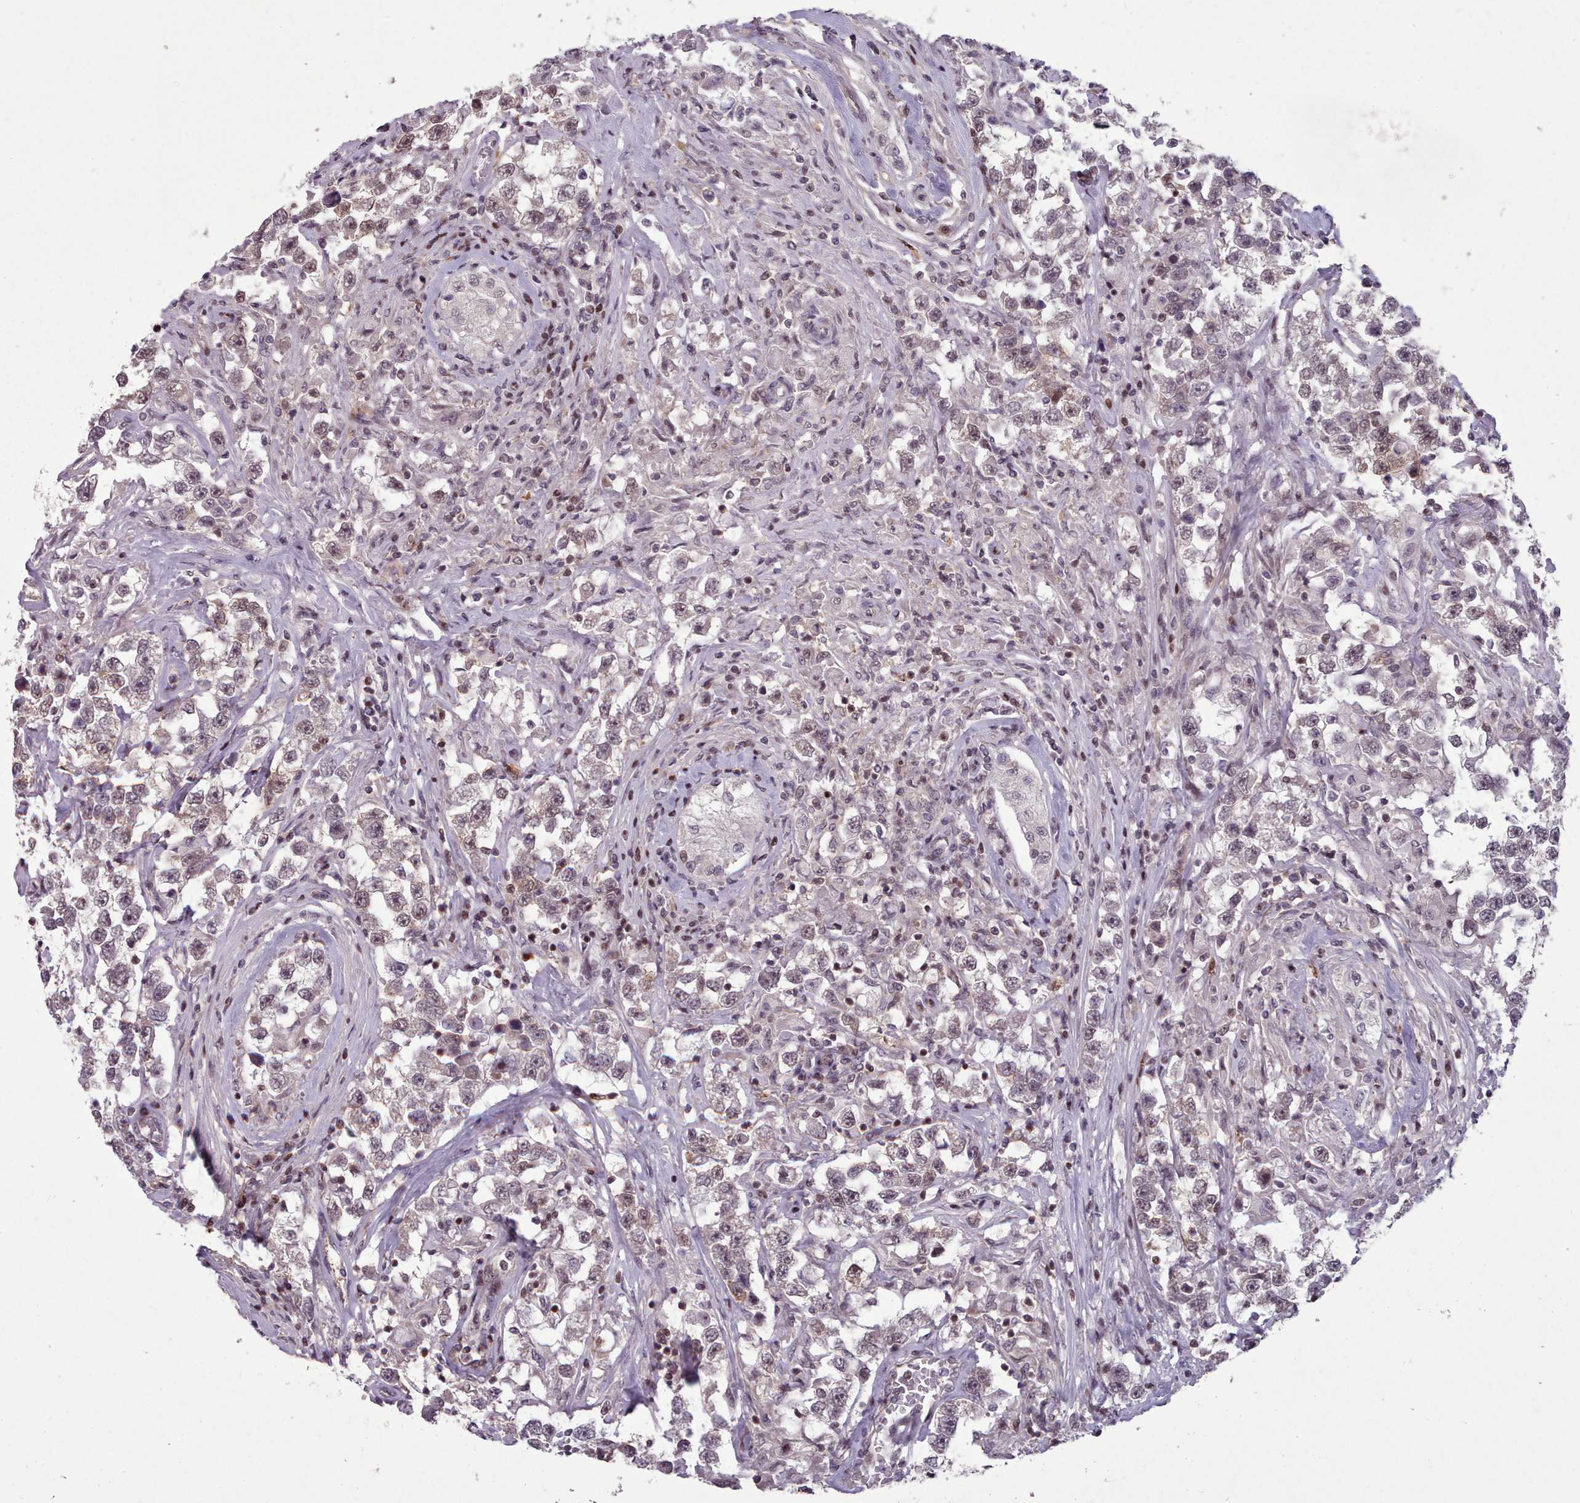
{"staining": {"intensity": "weak", "quantity": ">75%", "location": "nuclear"}, "tissue": "testis cancer", "cell_type": "Tumor cells", "image_type": "cancer", "snomed": [{"axis": "morphology", "description": "Seminoma, NOS"}, {"axis": "topography", "description": "Testis"}], "caption": "This photomicrograph reveals immunohistochemistry staining of human seminoma (testis), with low weak nuclear staining in about >75% of tumor cells.", "gene": "ENSA", "patient": {"sex": "male", "age": 46}}